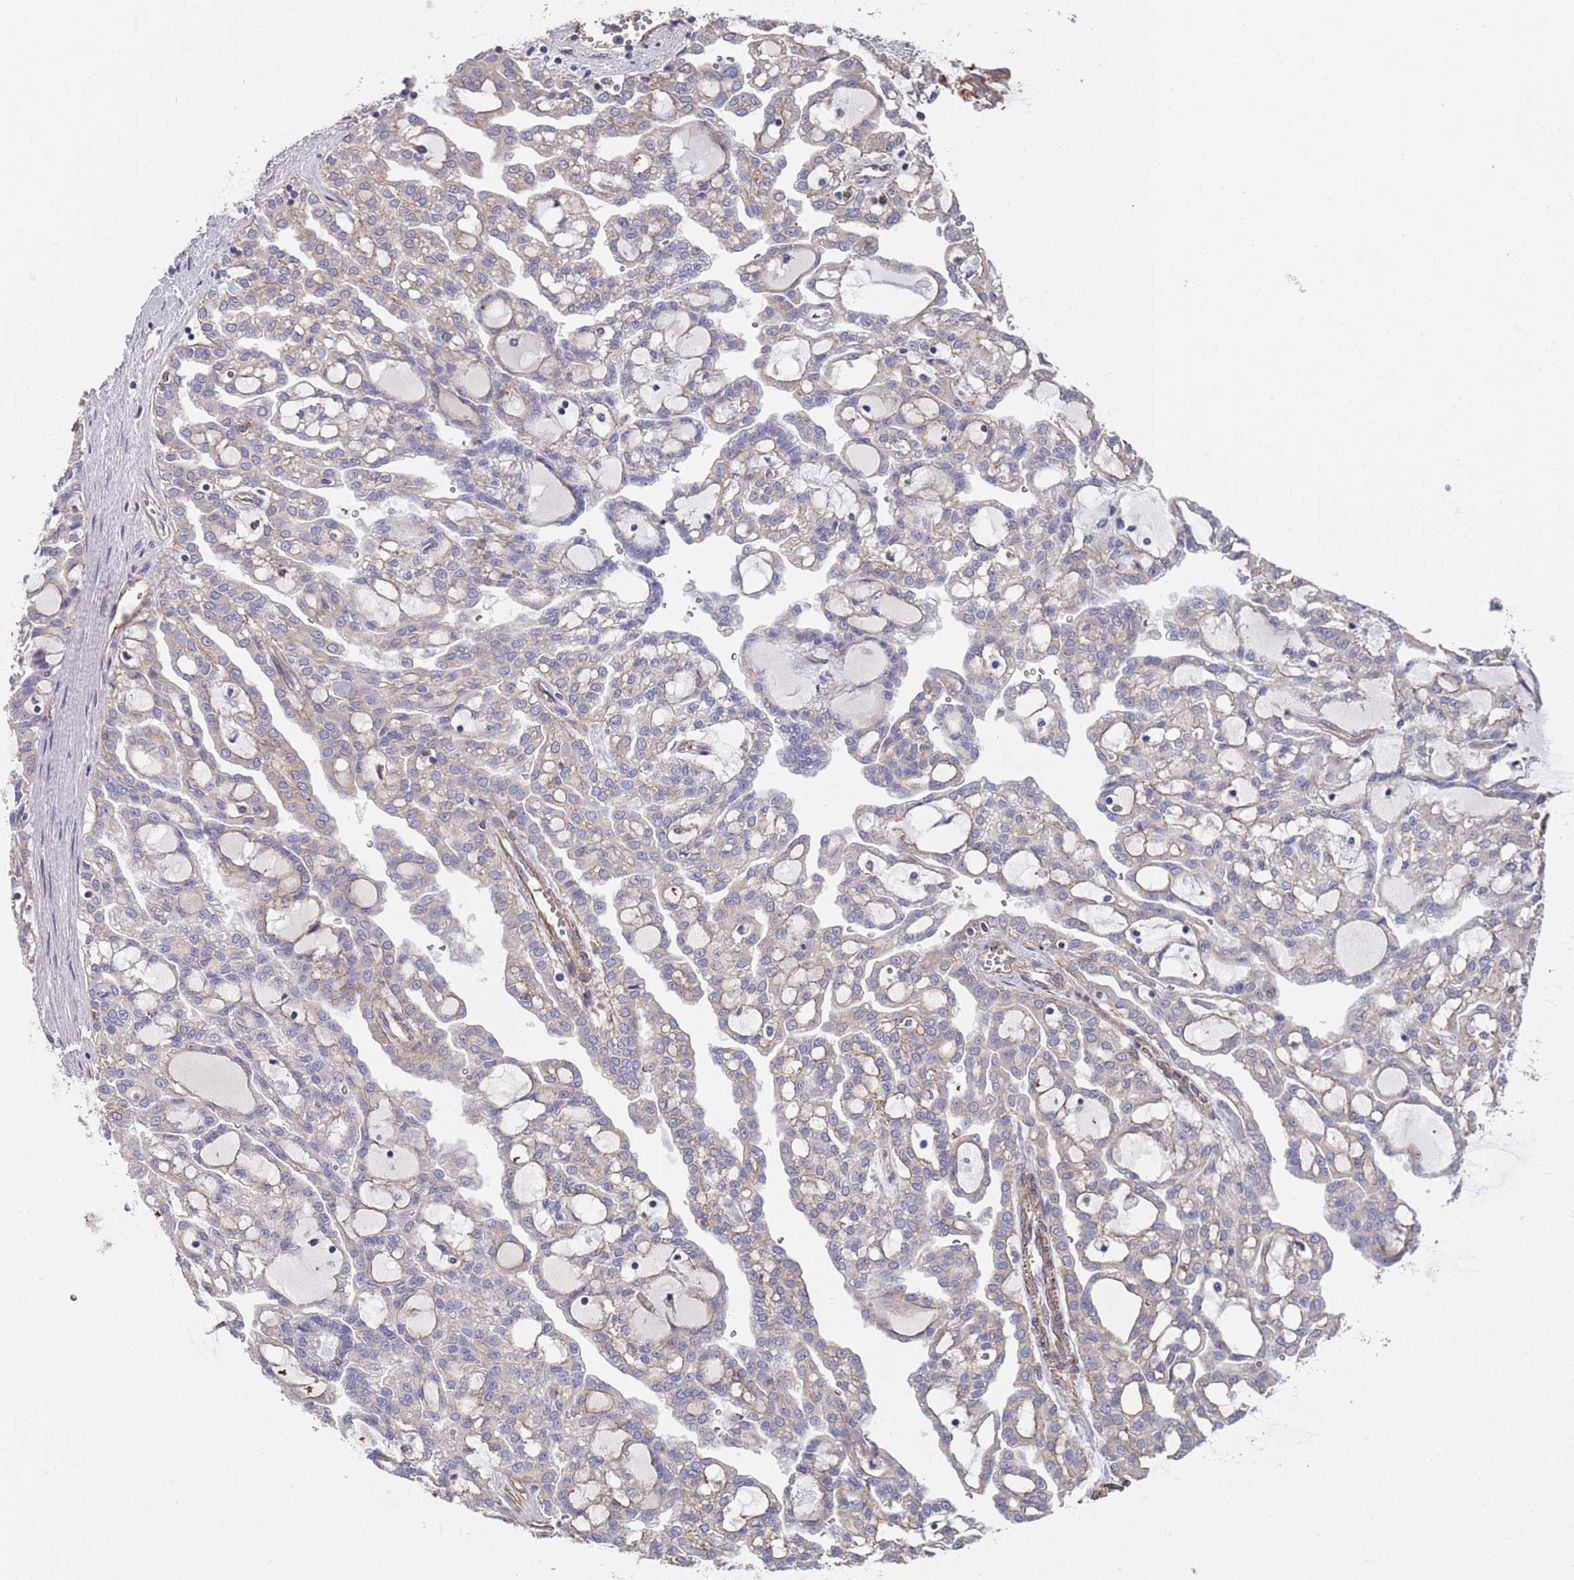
{"staining": {"intensity": "moderate", "quantity": "<25%", "location": "cytoplasmic/membranous"}, "tissue": "renal cancer", "cell_type": "Tumor cells", "image_type": "cancer", "snomed": [{"axis": "morphology", "description": "Adenocarcinoma, NOS"}, {"axis": "topography", "description": "Kidney"}], "caption": "This micrograph demonstrates IHC staining of human renal cancer (adenocarcinoma), with low moderate cytoplasmic/membranous staining in about <25% of tumor cells.", "gene": "JAKMIP2", "patient": {"sex": "male", "age": 63}}